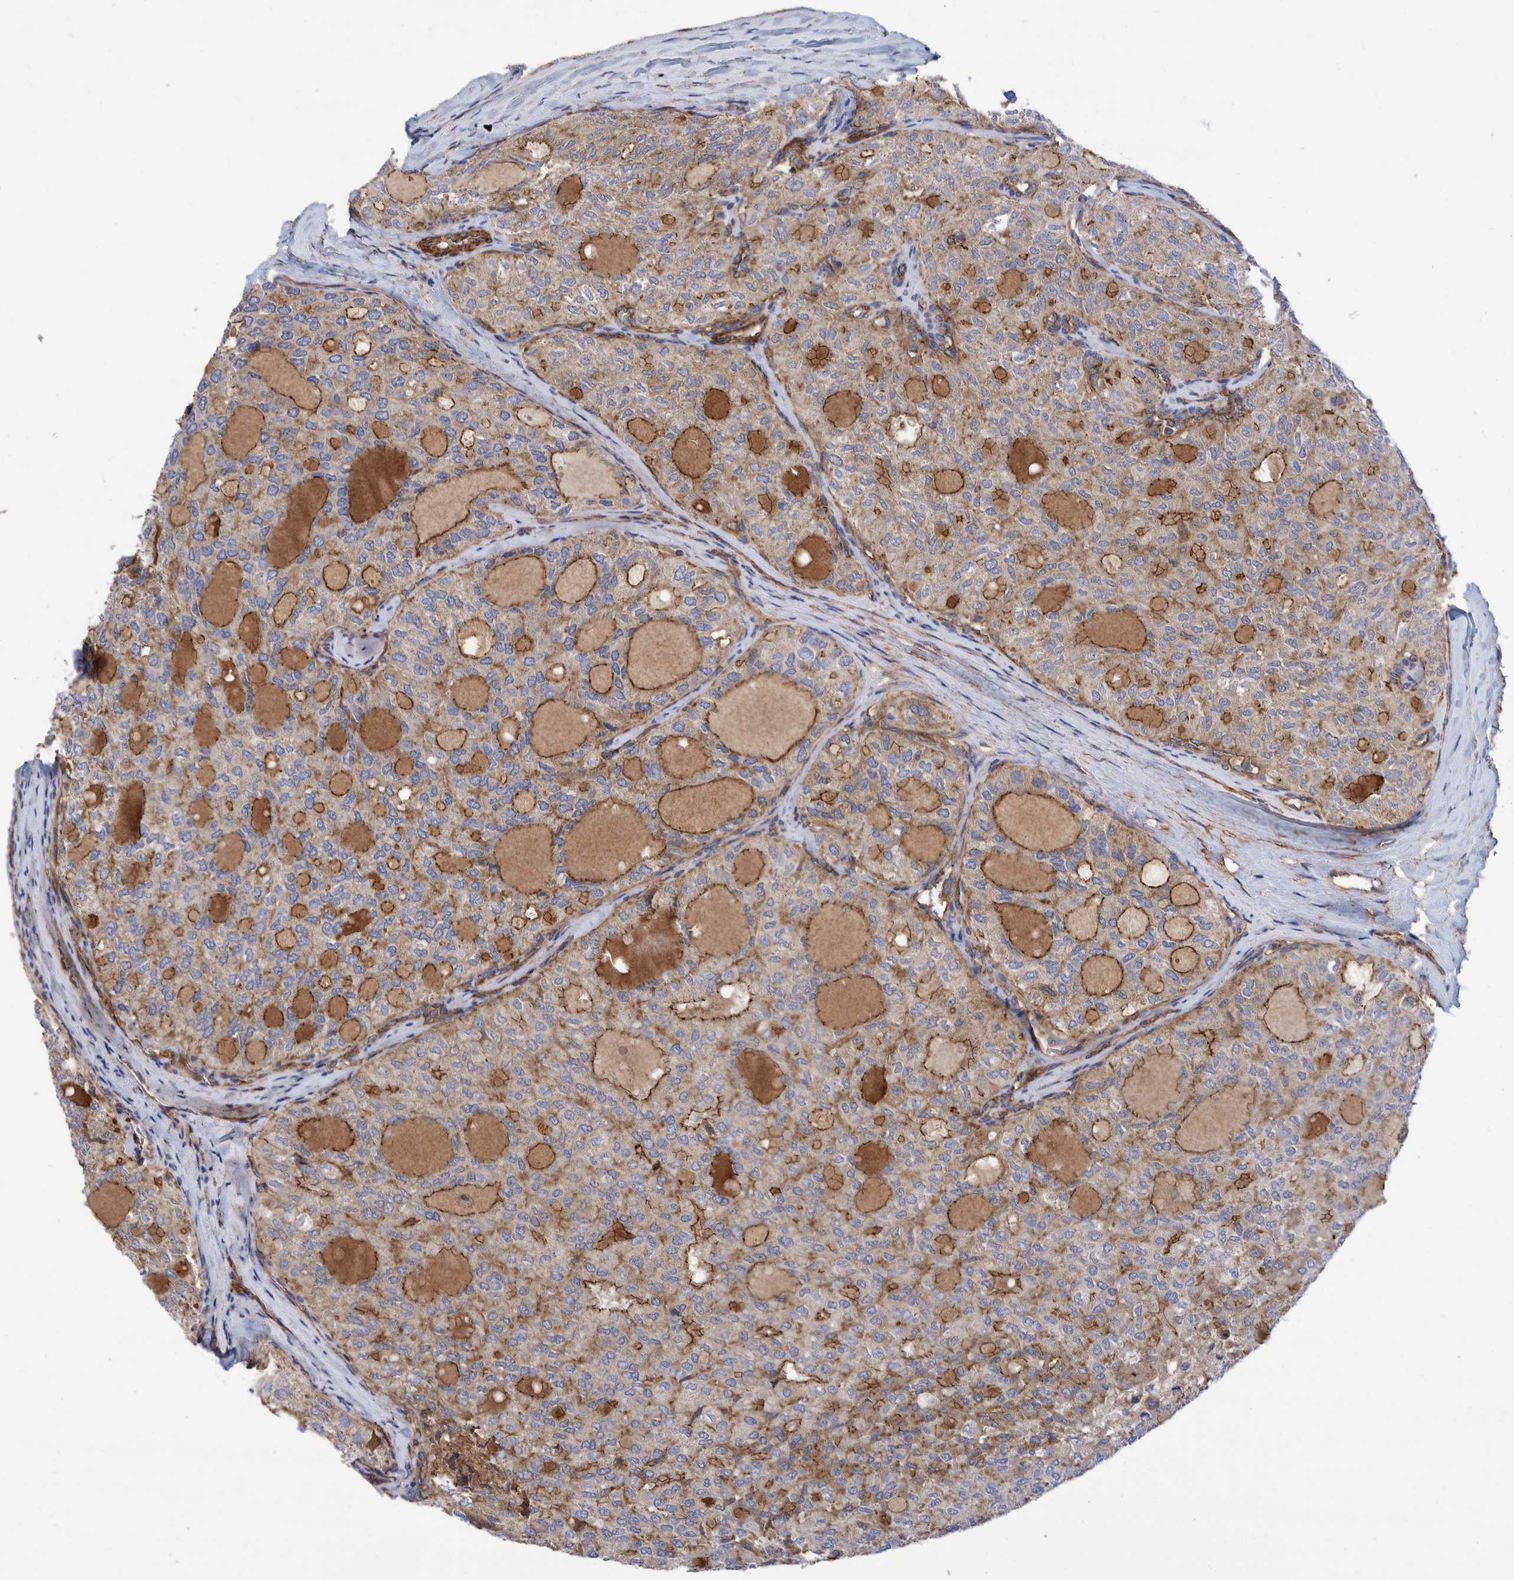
{"staining": {"intensity": "moderate", "quantity": "<25%", "location": "cytoplasmic/membranous"}, "tissue": "thyroid cancer", "cell_type": "Tumor cells", "image_type": "cancer", "snomed": [{"axis": "morphology", "description": "Follicular adenoma carcinoma, NOS"}, {"axis": "topography", "description": "Thyroid gland"}], "caption": "This photomicrograph demonstrates immunohistochemistry staining of follicular adenoma carcinoma (thyroid), with low moderate cytoplasmic/membranous expression in about <25% of tumor cells.", "gene": "SLC25A10", "patient": {"sex": "male", "age": 75}}